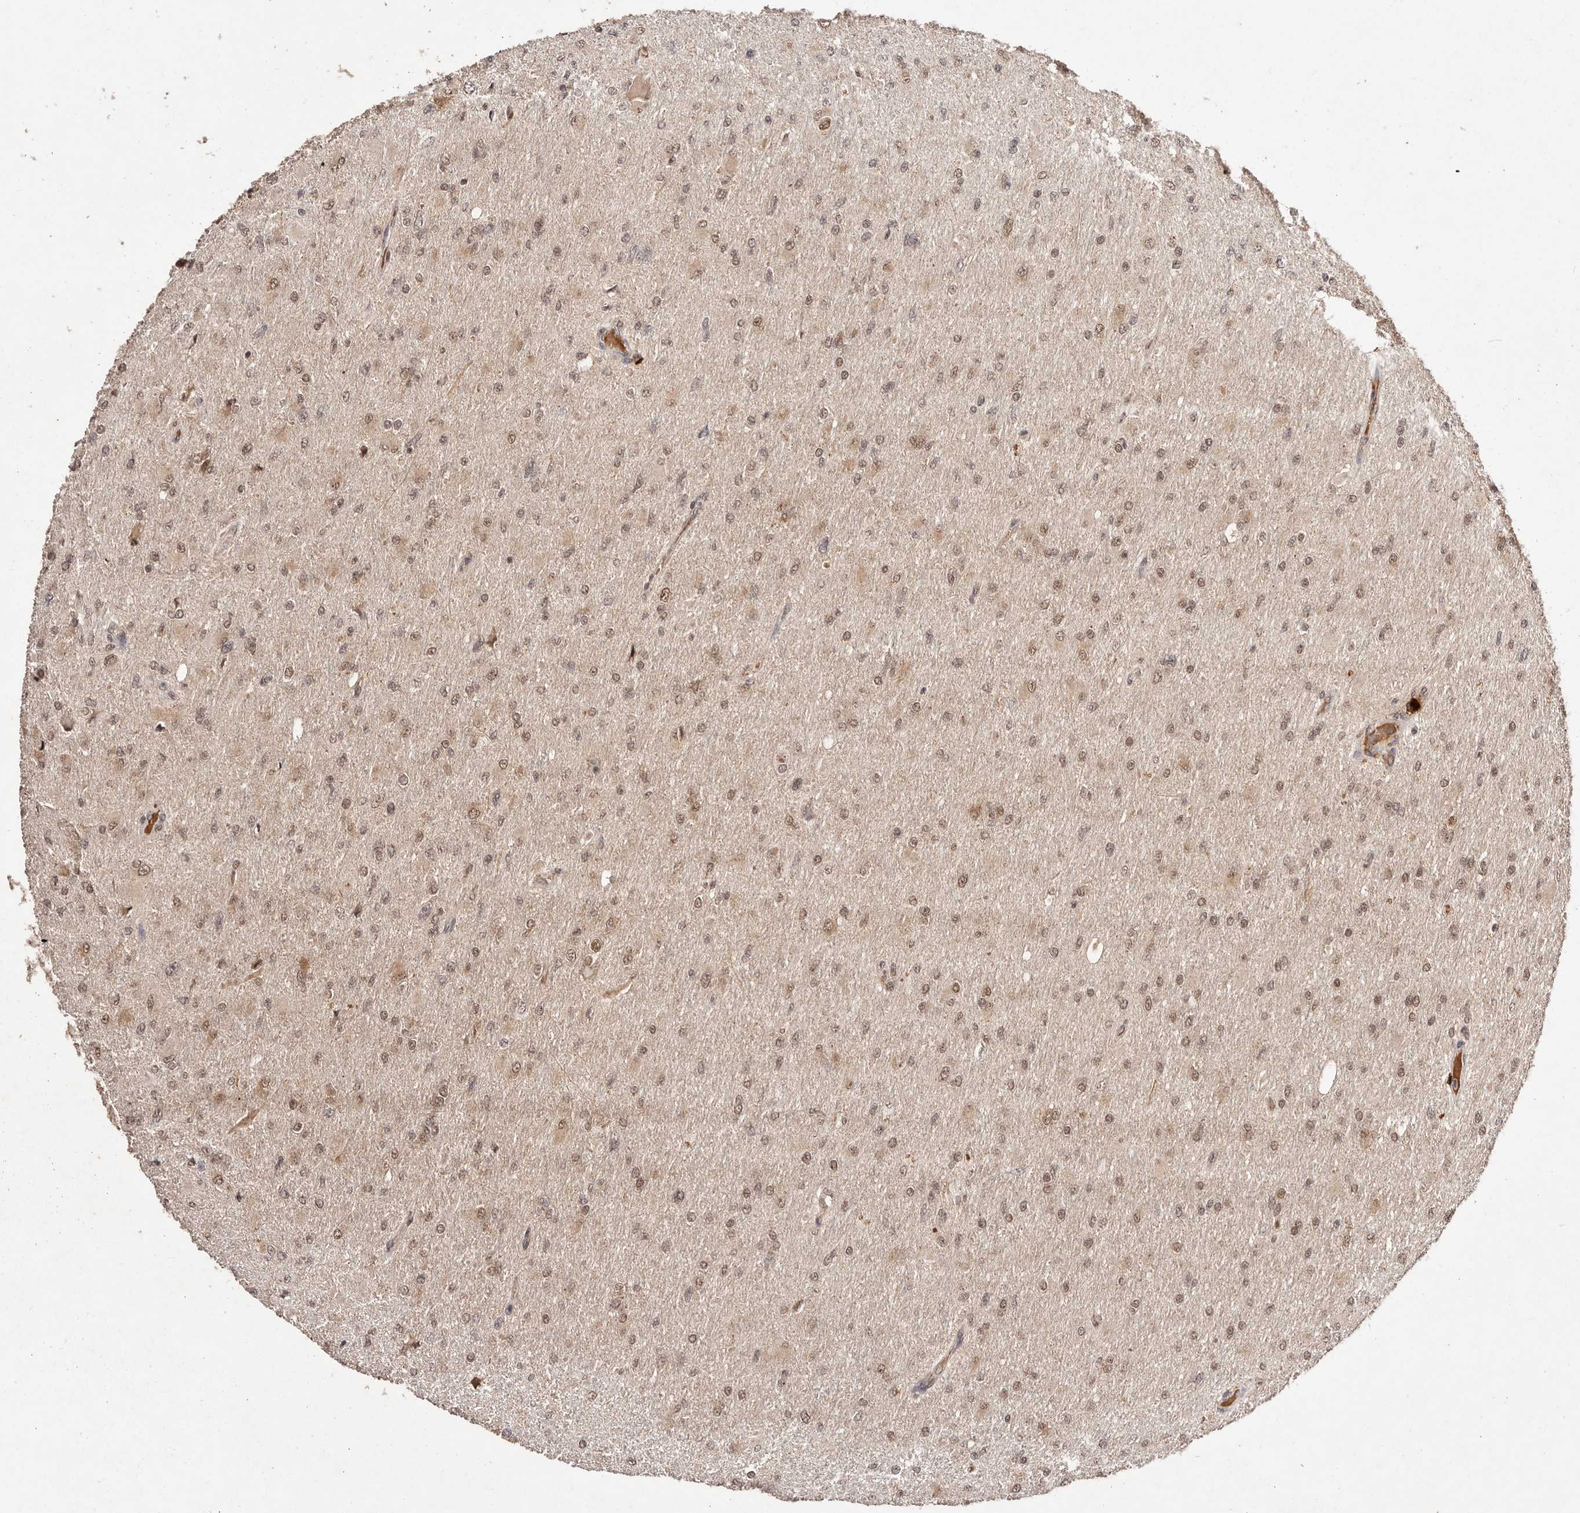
{"staining": {"intensity": "moderate", "quantity": ">75%", "location": "nuclear"}, "tissue": "glioma", "cell_type": "Tumor cells", "image_type": "cancer", "snomed": [{"axis": "morphology", "description": "Glioma, malignant, High grade"}, {"axis": "topography", "description": "Cerebral cortex"}], "caption": "IHC (DAB (3,3'-diaminobenzidine)) staining of glioma demonstrates moderate nuclear protein staining in about >75% of tumor cells.", "gene": "BICRAL", "patient": {"sex": "female", "age": 36}}